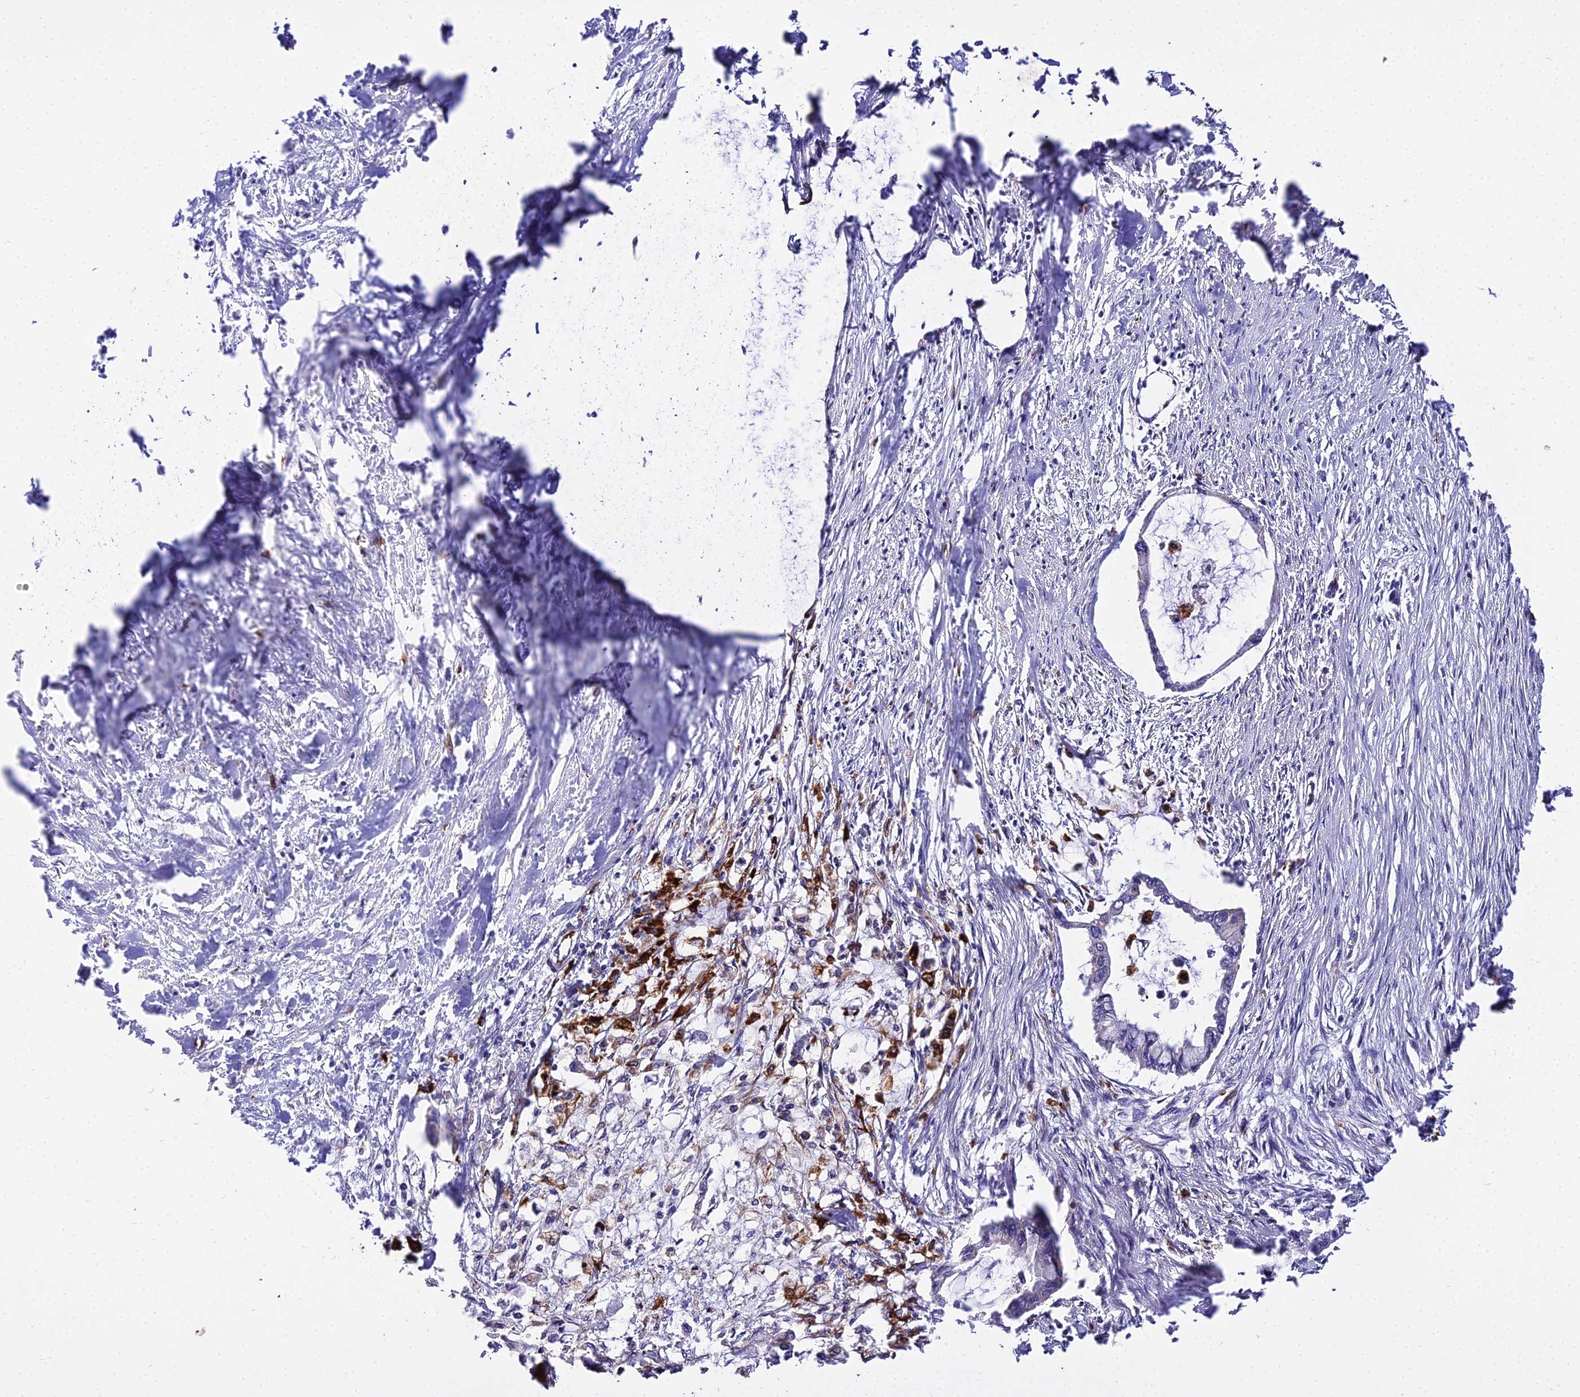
{"staining": {"intensity": "weak", "quantity": "25%-75%", "location": "cytoplasmic/membranous"}, "tissue": "pancreatic cancer", "cell_type": "Tumor cells", "image_type": "cancer", "snomed": [{"axis": "morphology", "description": "Adenocarcinoma, NOS"}, {"axis": "topography", "description": "Pancreas"}], "caption": "Weak cytoplasmic/membranous positivity is appreciated in about 25%-75% of tumor cells in pancreatic adenocarcinoma.", "gene": "PEX19", "patient": {"sex": "male", "age": 48}}